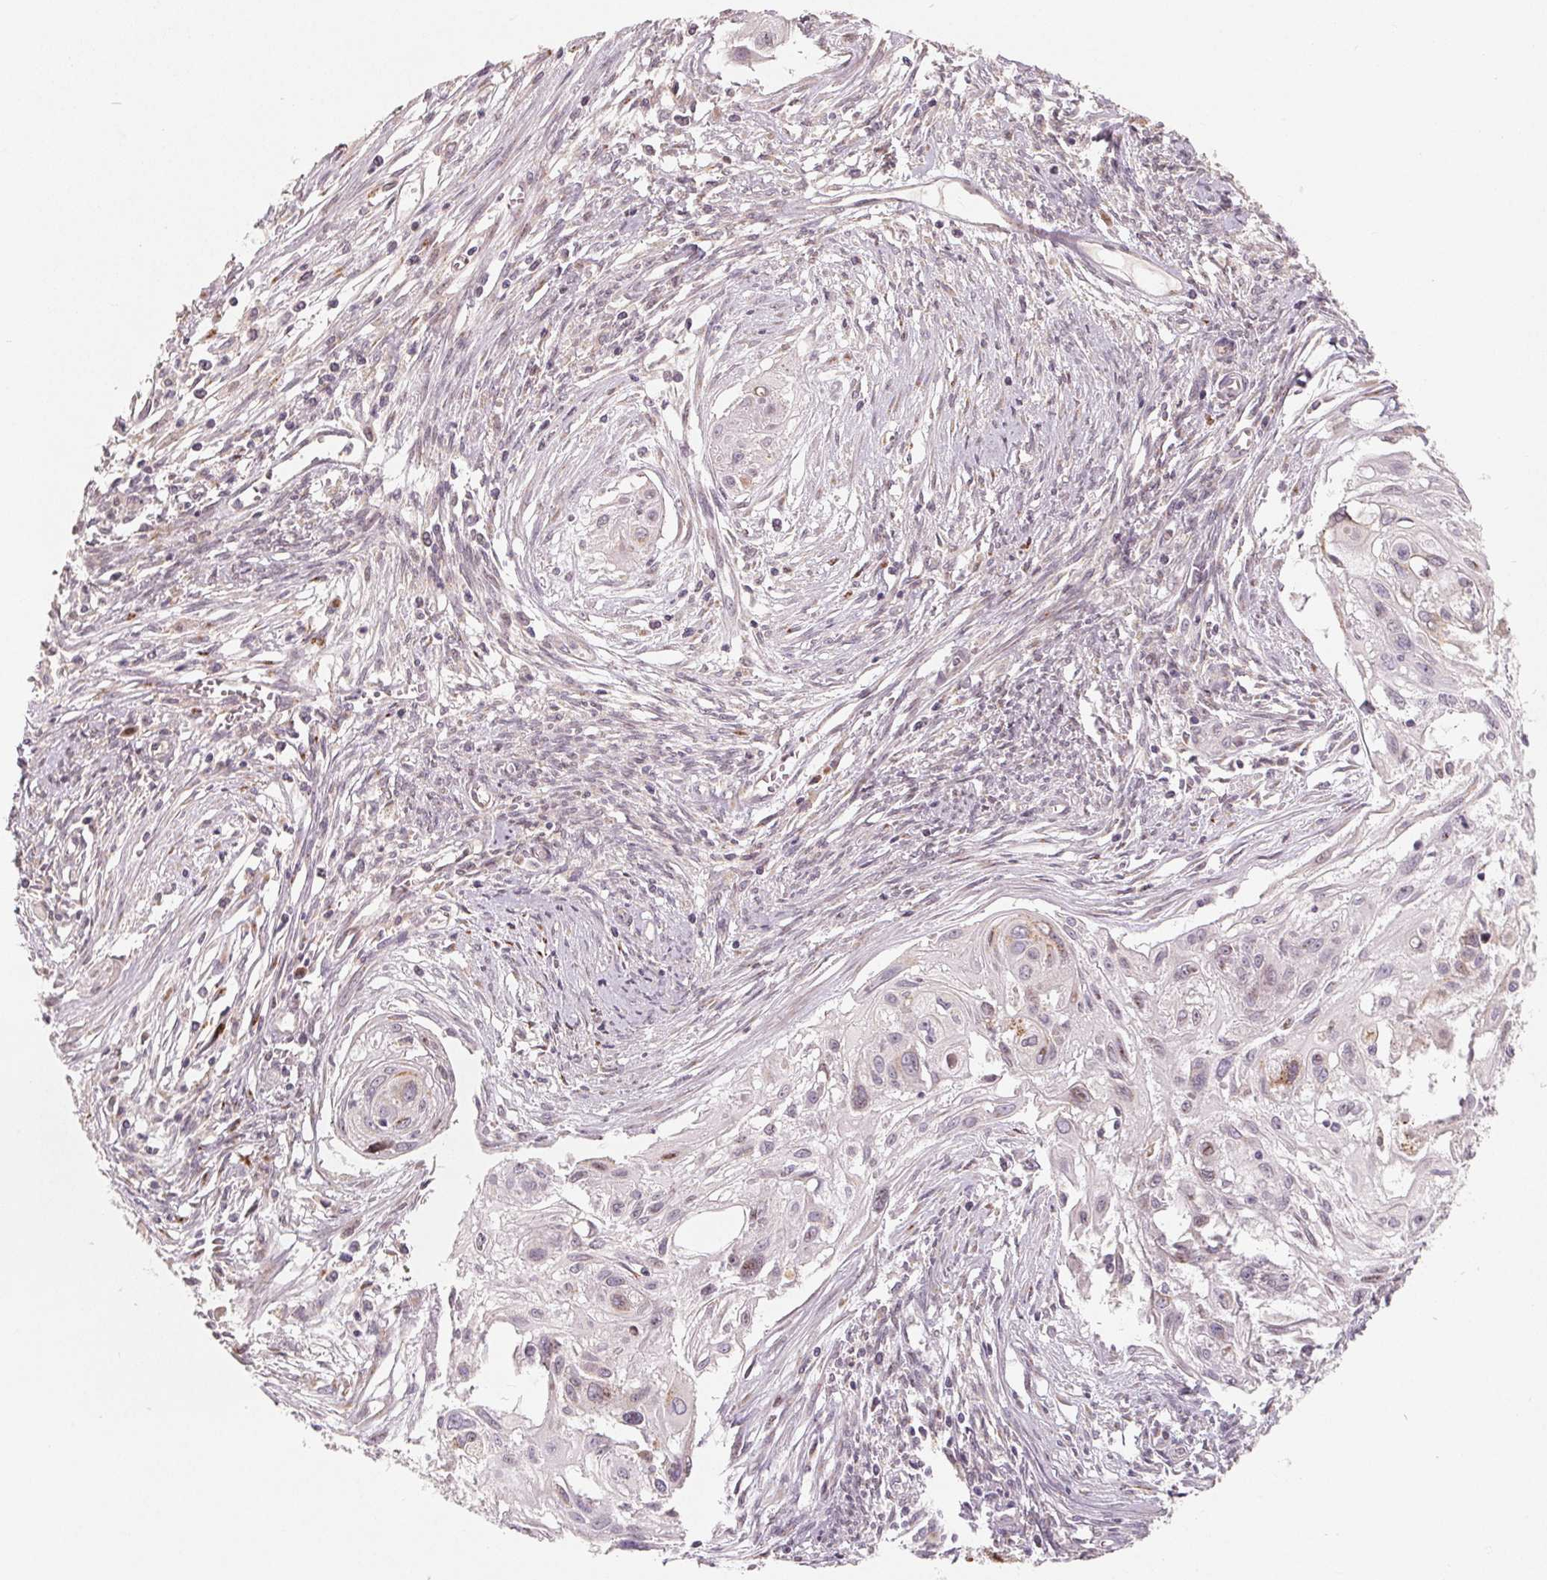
{"staining": {"intensity": "weak", "quantity": "<25%", "location": "cytoplasmic/membranous"}, "tissue": "cervical cancer", "cell_type": "Tumor cells", "image_type": "cancer", "snomed": [{"axis": "morphology", "description": "Squamous cell carcinoma, NOS"}, {"axis": "topography", "description": "Cervix"}], "caption": "A high-resolution histopathology image shows immunohistochemistry staining of cervical cancer (squamous cell carcinoma), which displays no significant positivity in tumor cells.", "gene": "TMSB15B", "patient": {"sex": "female", "age": 49}}